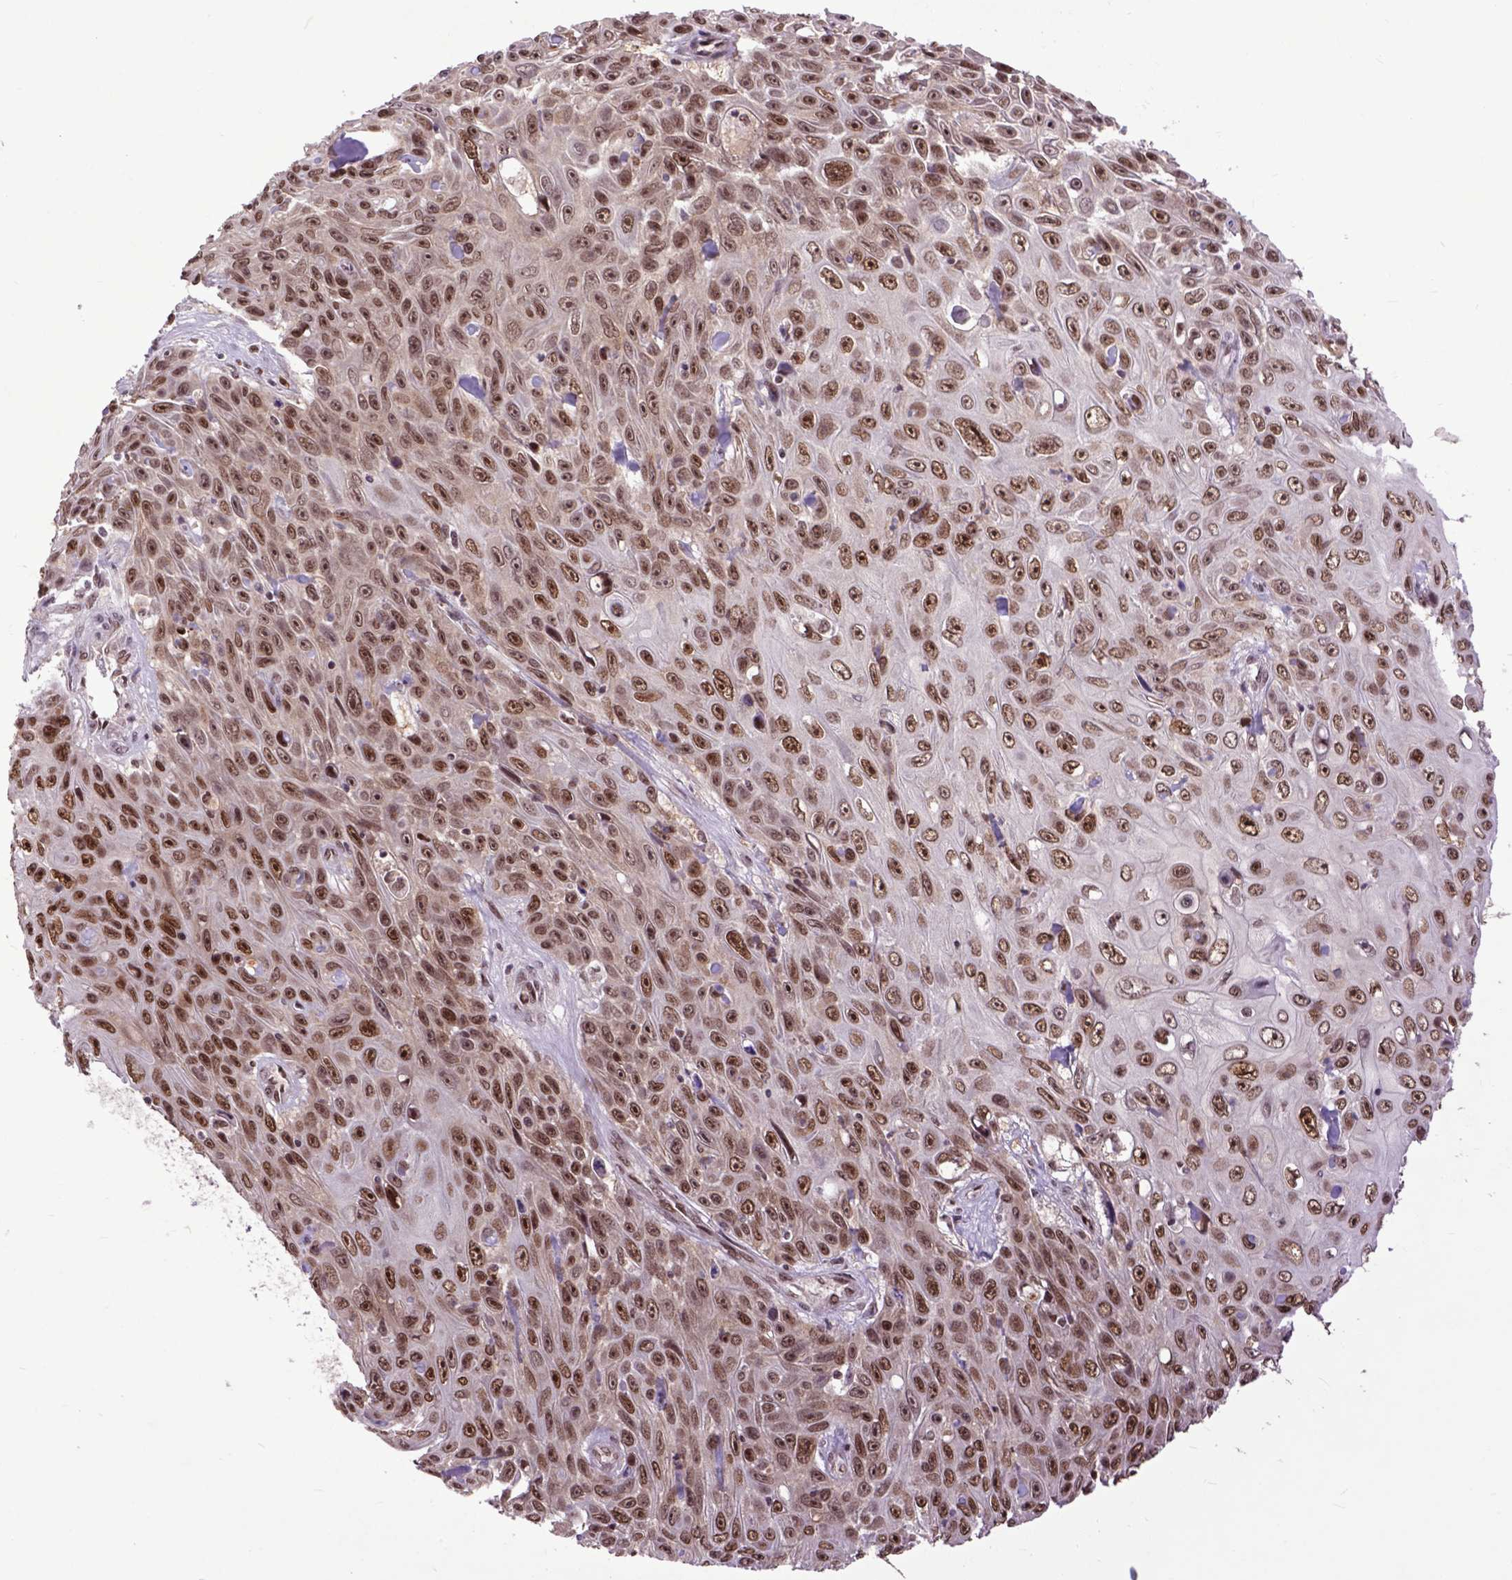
{"staining": {"intensity": "moderate", "quantity": ">75%", "location": "nuclear"}, "tissue": "skin cancer", "cell_type": "Tumor cells", "image_type": "cancer", "snomed": [{"axis": "morphology", "description": "Squamous cell carcinoma, NOS"}, {"axis": "topography", "description": "Skin"}], "caption": "This is an image of immunohistochemistry staining of squamous cell carcinoma (skin), which shows moderate staining in the nuclear of tumor cells.", "gene": "RCC2", "patient": {"sex": "male", "age": 82}}